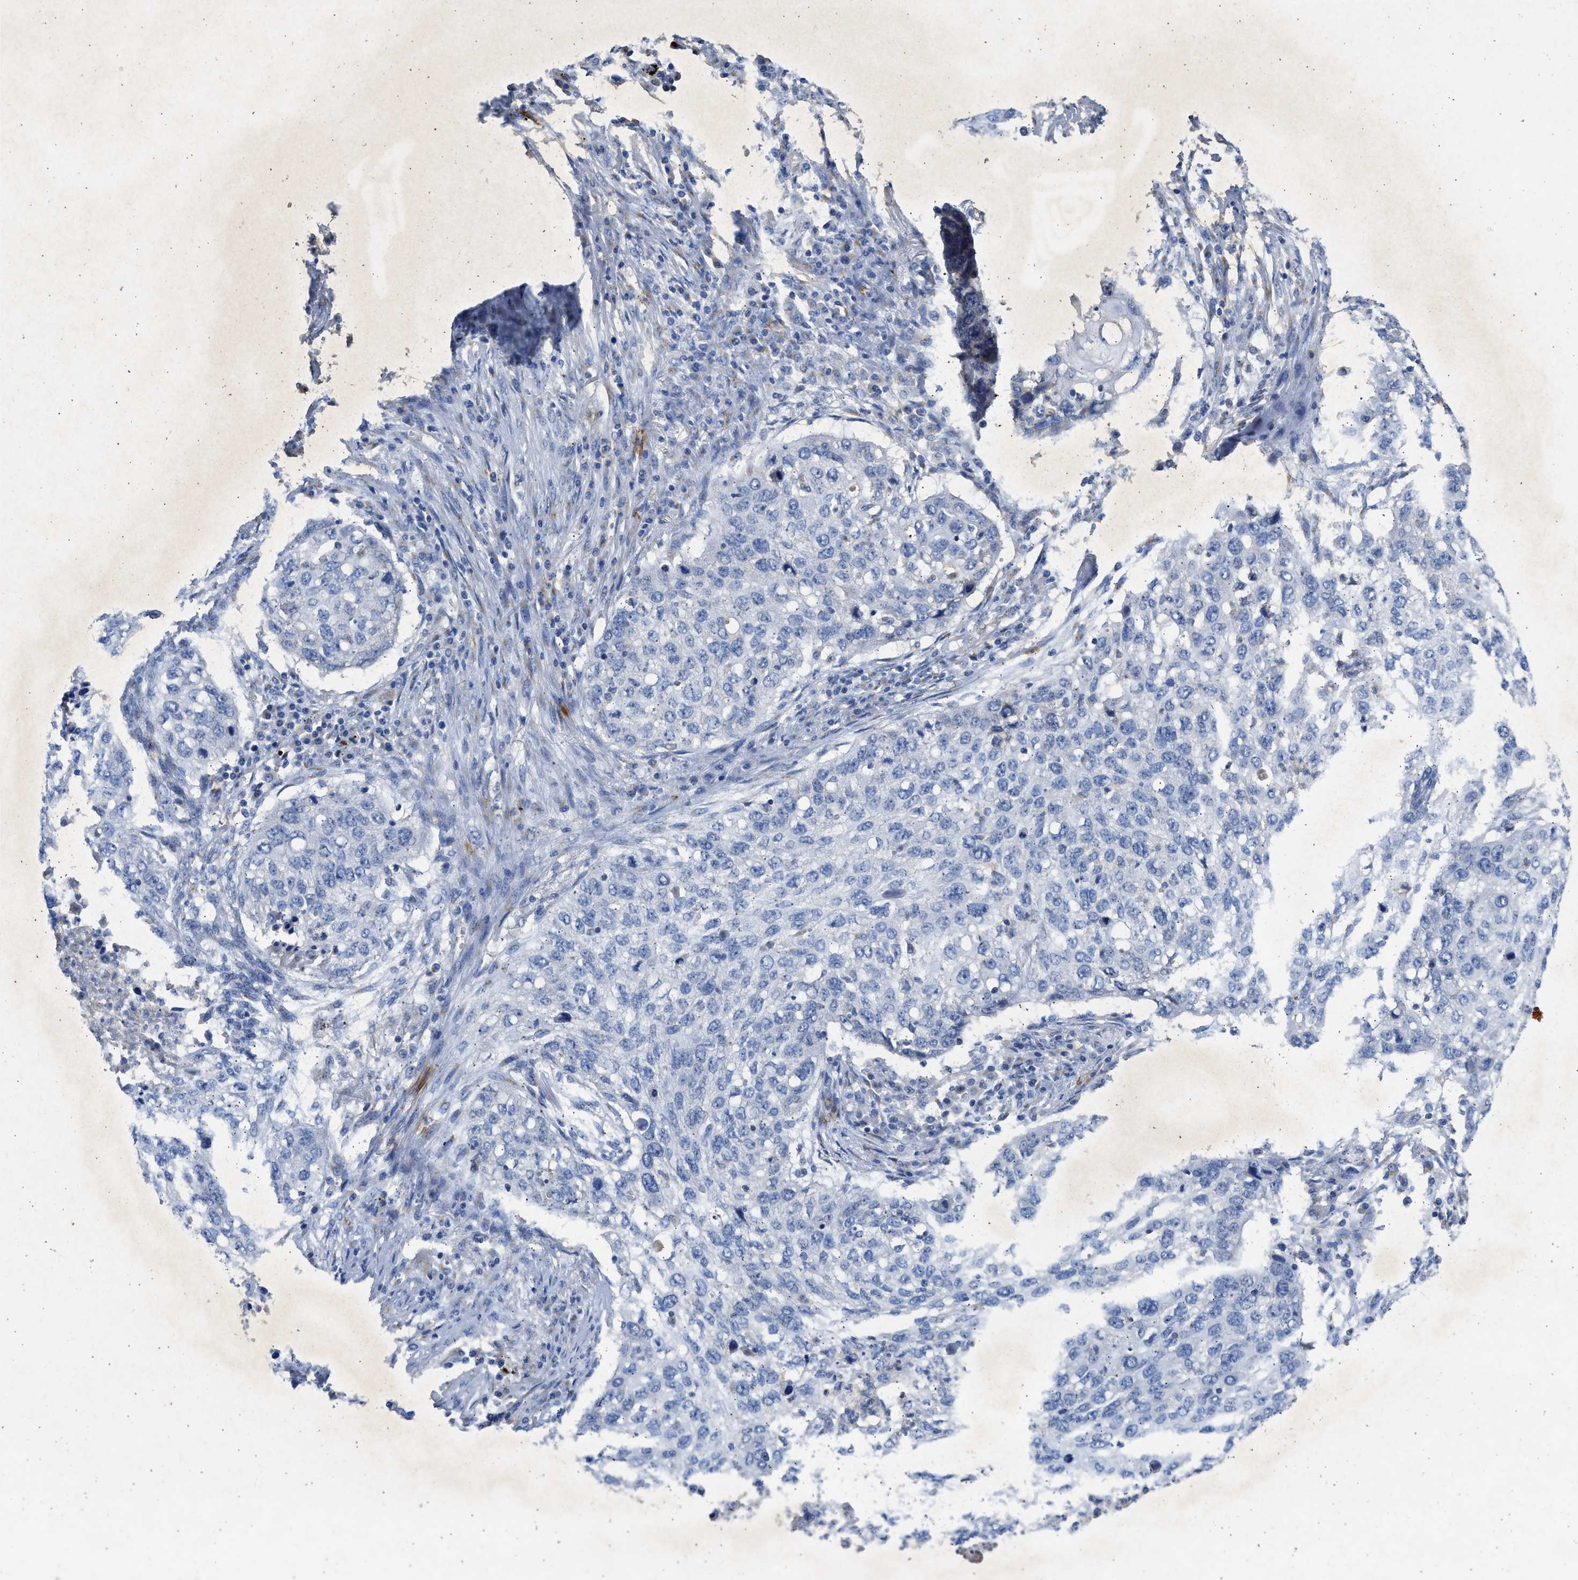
{"staining": {"intensity": "negative", "quantity": "none", "location": "none"}, "tissue": "lung cancer", "cell_type": "Tumor cells", "image_type": "cancer", "snomed": [{"axis": "morphology", "description": "Squamous cell carcinoma, NOS"}, {"axis": "topography", "description": "Lung"}], "caption": "This histopathology image is of squamous cell carcinoma (lung) stained with IHC to label a protein in brown with the nuclei are counter-stained blue. There is no staining in tumor cells.", "gene": "IPO8", "patient": {"sex": "female", "age": 63}}